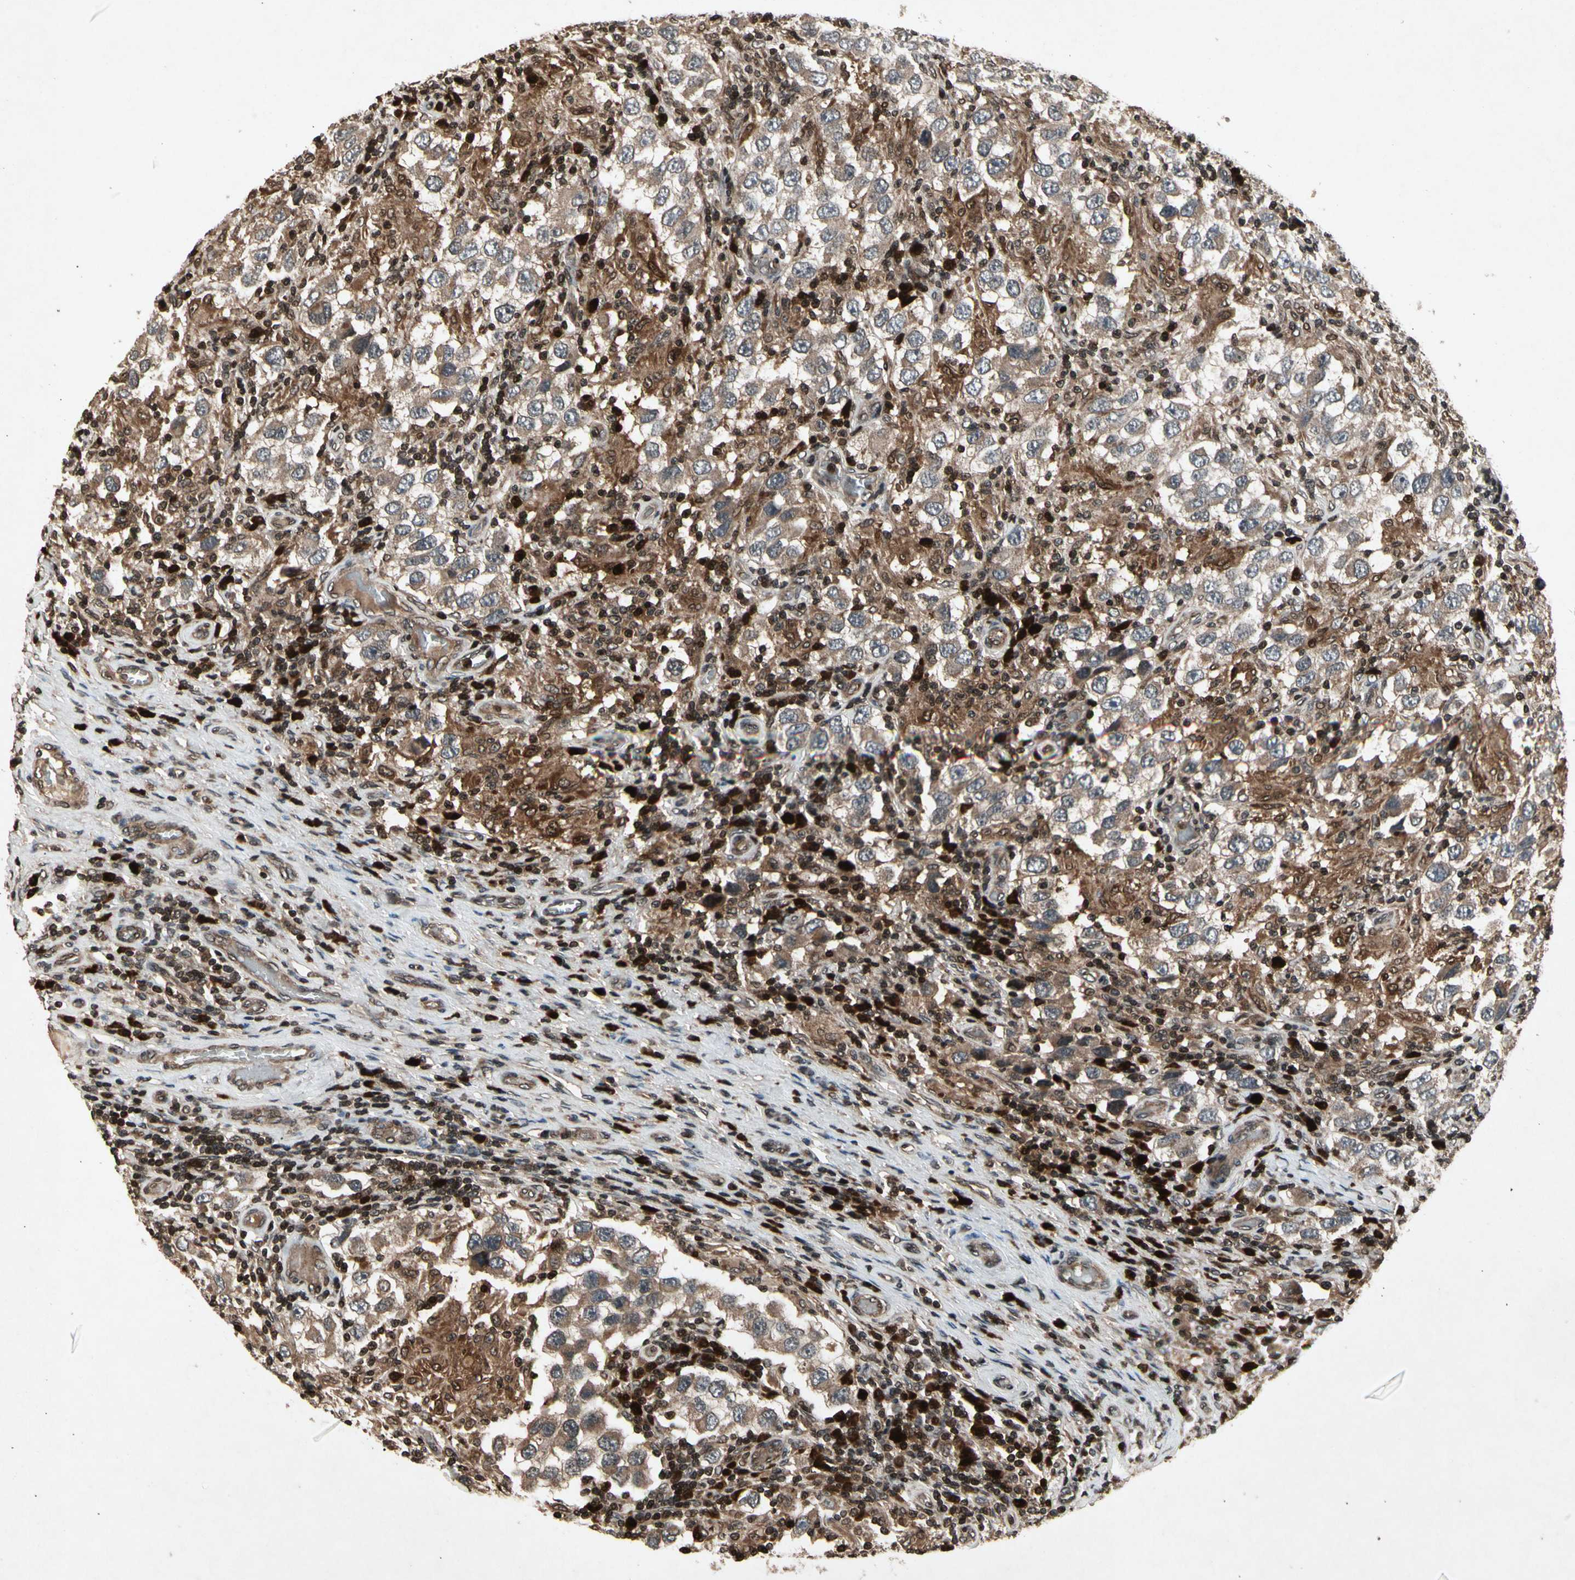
{"staining": {"intensity": "moderate", "quantity": ">75%", "location": "cytoplasmic/membranous"}, "tissue": "testis cancer", "cell_type": "Tumor cells", "image_type": "cancer", "snomed": [{"axis": "morphology", "description": "Carcinoma, Embryonal, NOS"}, {"axis": "topography", "description": "Testis"}], "caption": "This is a micrograph of IHC staining of testis embryonal carcinoma, which shows moderate expression in the cytoplasmic/membranous of tumor cells.", "gene": "GLRX", "patient": {"sex": "male", "age": 21}}